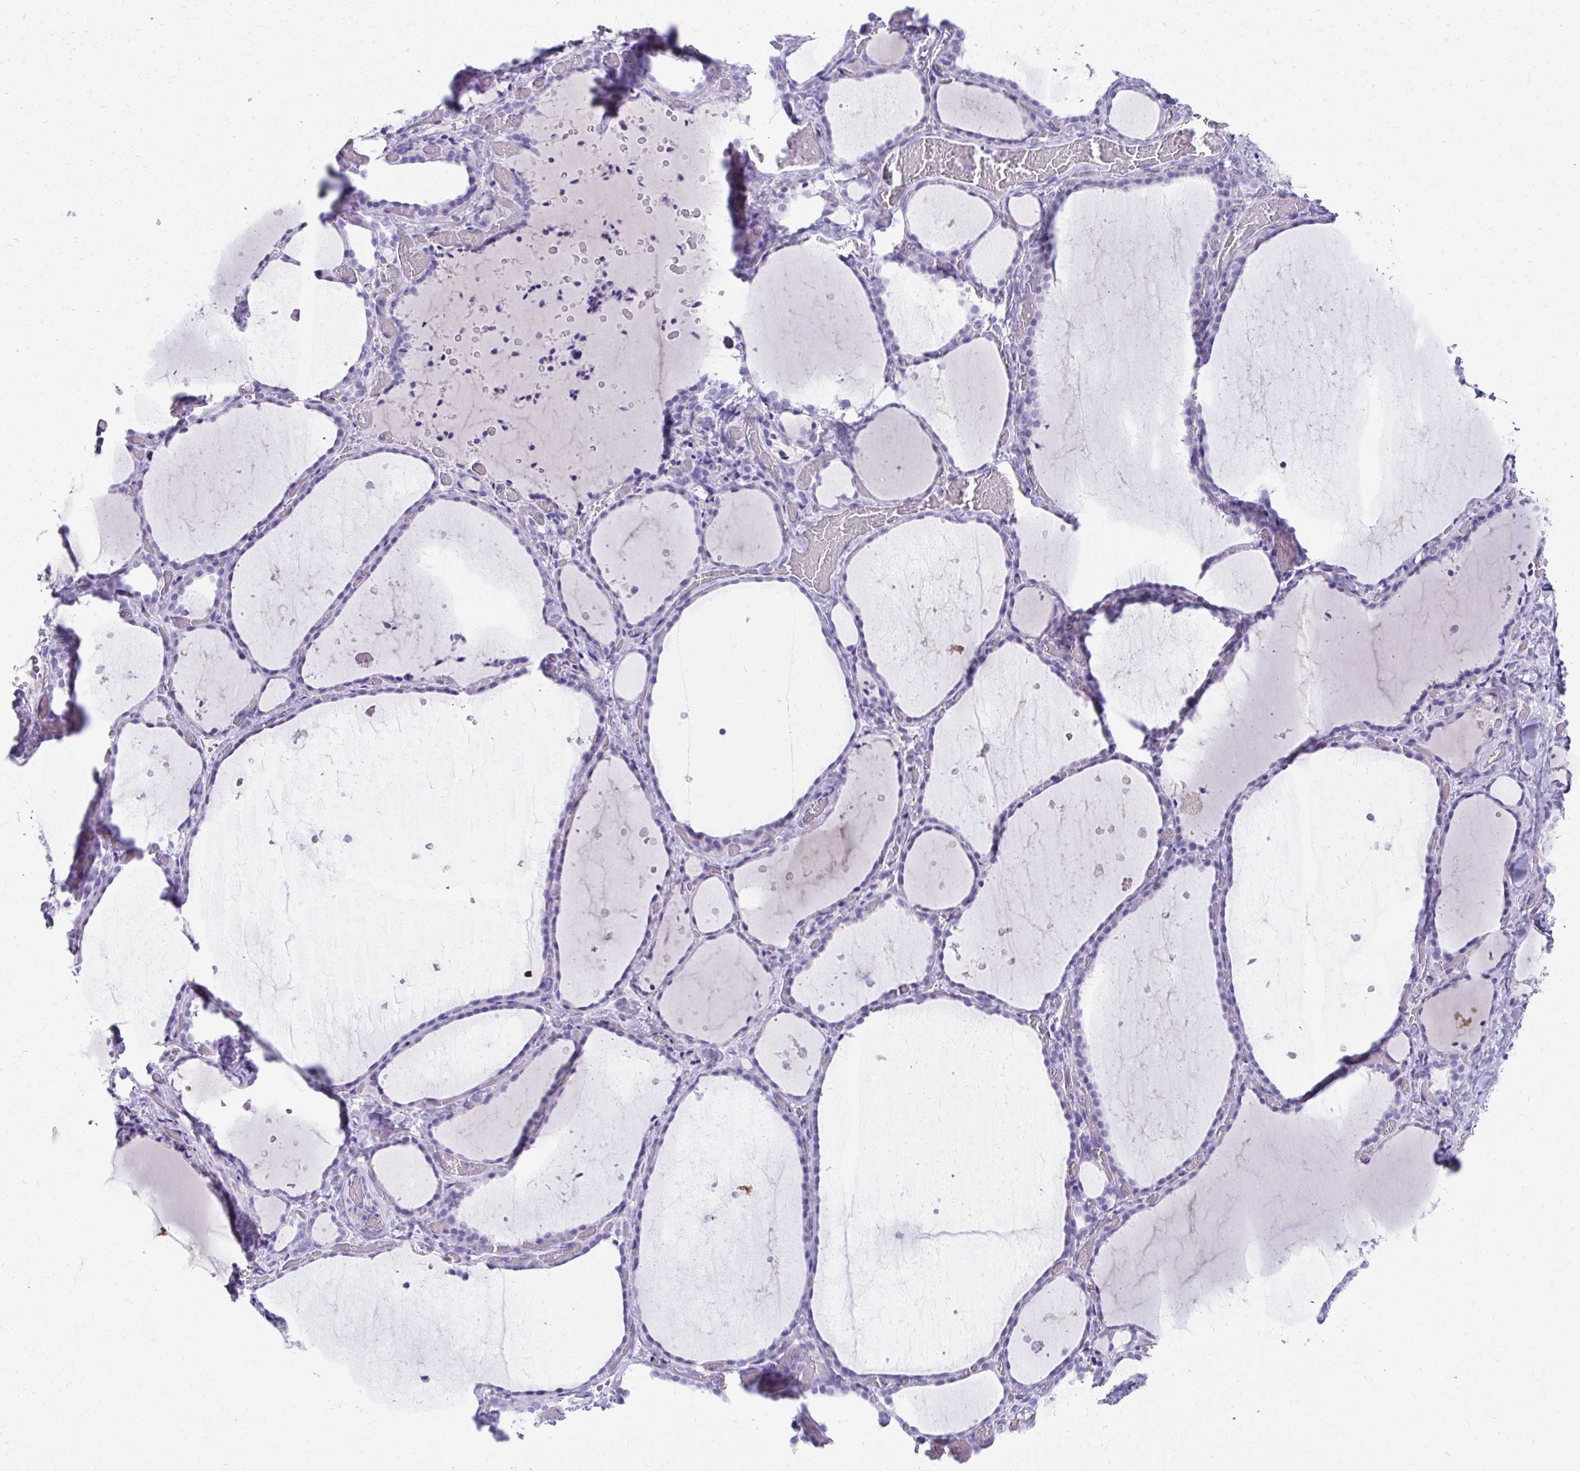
{"staining": {"intensity": "negative", "quantity": "none", "location": "none"}, "tissue": "thyroid gland", "cell_type": "Glandular cells", "image_type": "normal", "snomed": [{"axis": "morphology", "description": "Normal tissue, NOS"}, {"axis": "topography", "description": "Thyroid gland"}], "caption": "High power microscopy micrograph of an immunohistochemistry (IHC) micrograph of unremarkable thyroid gland, revealing no significant positivity in glandular cells. (Brightfield microscopy of DAB IHC at high magnification).", "gene": "SEC14L3", "patient": {"sex": "female", "age": 36}}